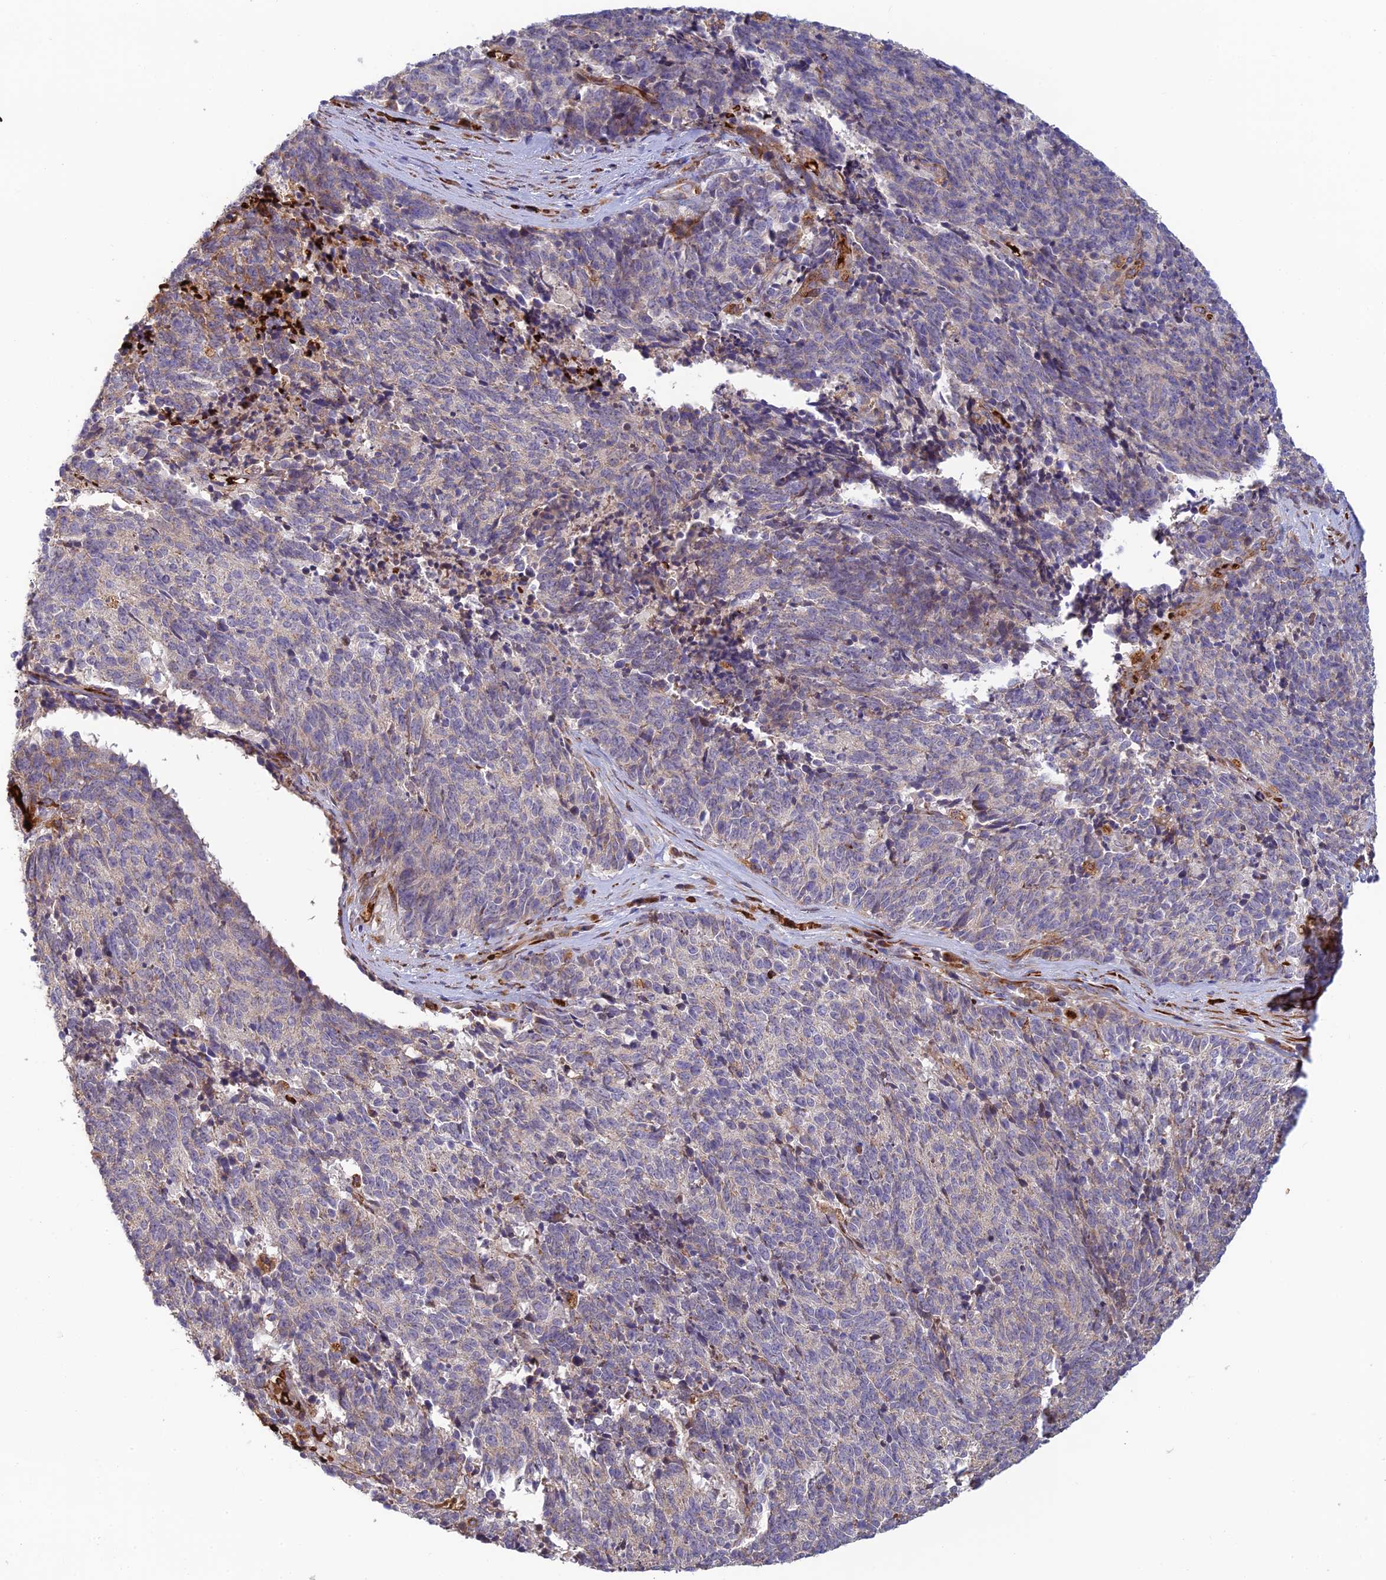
{"staining": {"intensity": "weak", "quantity": "<25%", "location": "cytoplasmic/membranous"}, "tissue": "cervical cancer", "cell_type": "Tumor cells", "image_type": "cancer", "snomed": [{"axis": "morphology", "description": "Squamous cell carcinoma, NOS"}, {"axis": "topography", "description": "Cervix"}], "caption": "Immunohistochemistry (IHC) image of human cervical cancer stained for a protein (brown), which reveals no staining in tumor cells.", "gene": "UFSP2", "patient": {"sex": "female", "age": 29}}